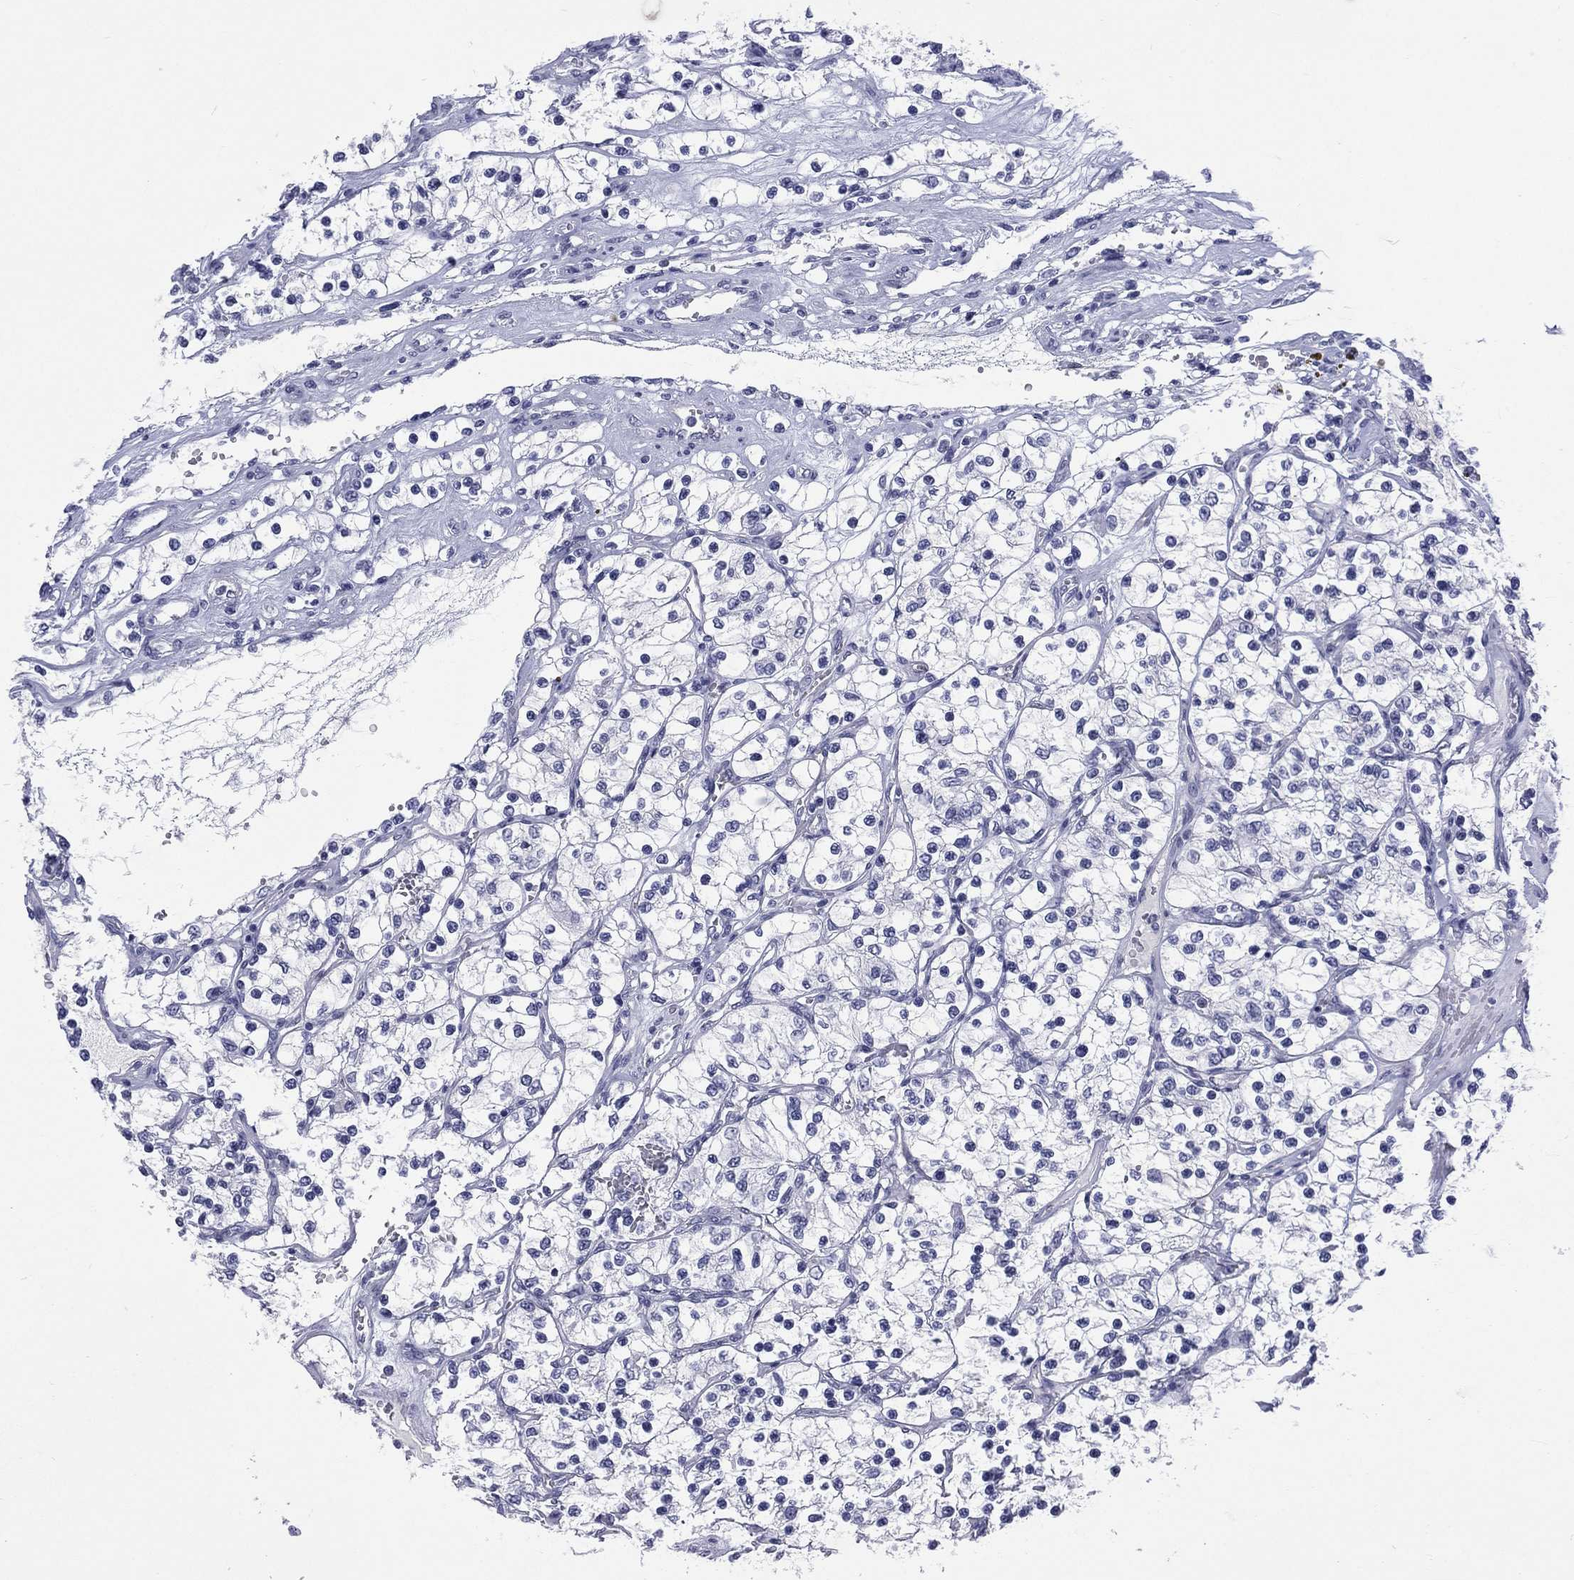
{"staining": {"intensity": "negative", "quantity": "none", "location": "none"}, "tissue": "renal cancer", "cell_type": "Tumor cells", "image_type": "cancer", "snomed": [{"axis": "morphology", "description": "Adenocarcinoma, NOS"}, {"axis": "topography", "description": "Kidney"}], "caption": "Renal adenocarcinoma was stained to show a protein in brown. There is no significant expression in tumor cells. (Brightfield microscopy of DAB (3,3'-diaminobenzidine) IHC at high magnification).", "gene": "SSX1", "patient": {"sex": "female", "age": 69}}